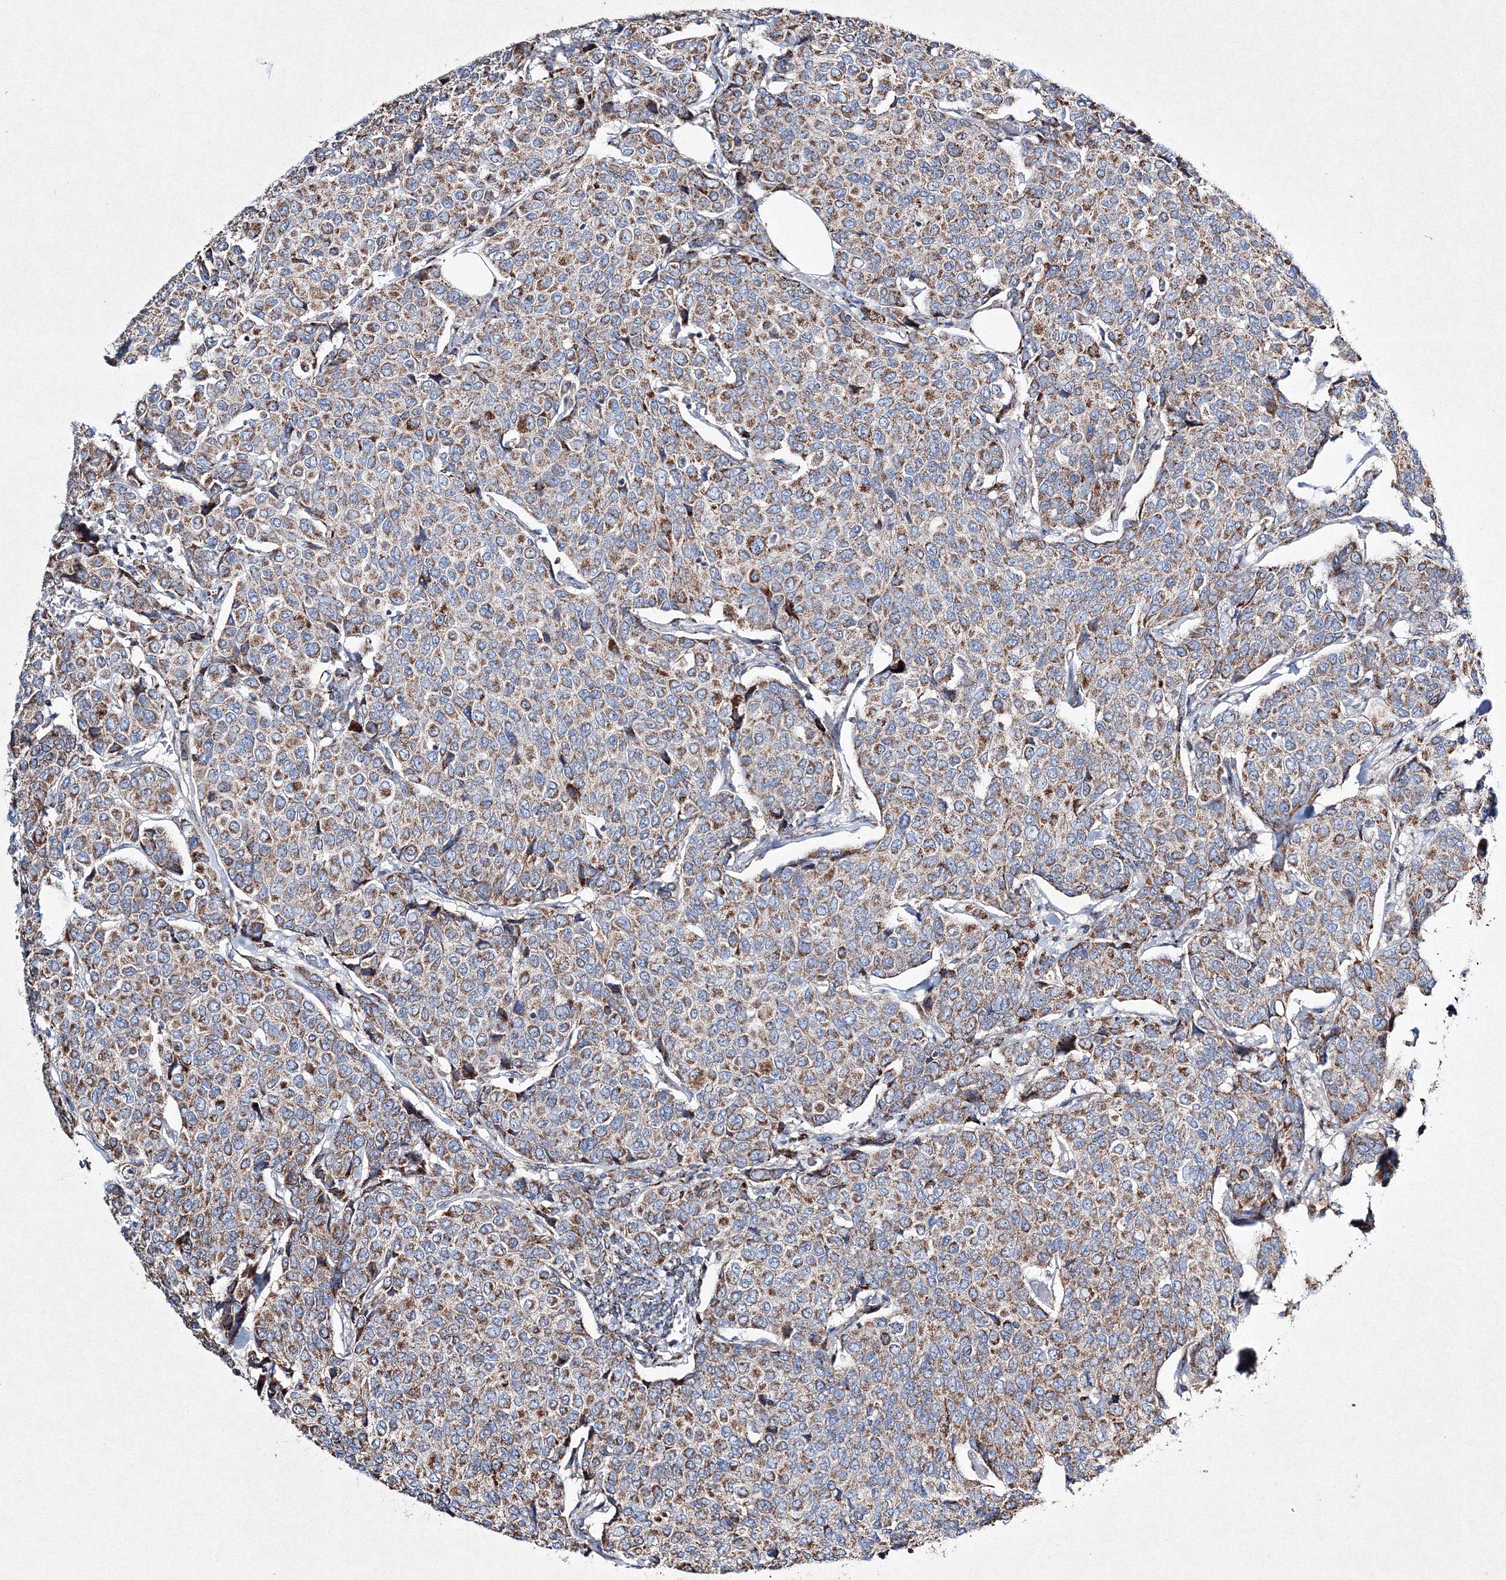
{"staining": {"intensity": "moderate", "quantity": ">75%", "location": "cytoplasmic/membranous"}, "tissue": "breast cancer", "cell_type": "Tumor cells", "image_type": "cancer", "snomed": [{"axis": "morphology", "description": "Duct carcinoma"}, {"axis": "topography", "description": "Breast"}], "caption": "Immunohistochemistry (IHC) histopathology image of neoplastic tissue: human infiltrating ductal carcinoma (breast) stained using immunohistochemistry displays medium levels of moderate protein expression localized specifically in the cytoplasmic/membranous of tumor cells, appearing as a cytoplasmic/membranous brown color.", "gene": "IGSF9", "patient": {"sex": "female", "age": 55}}